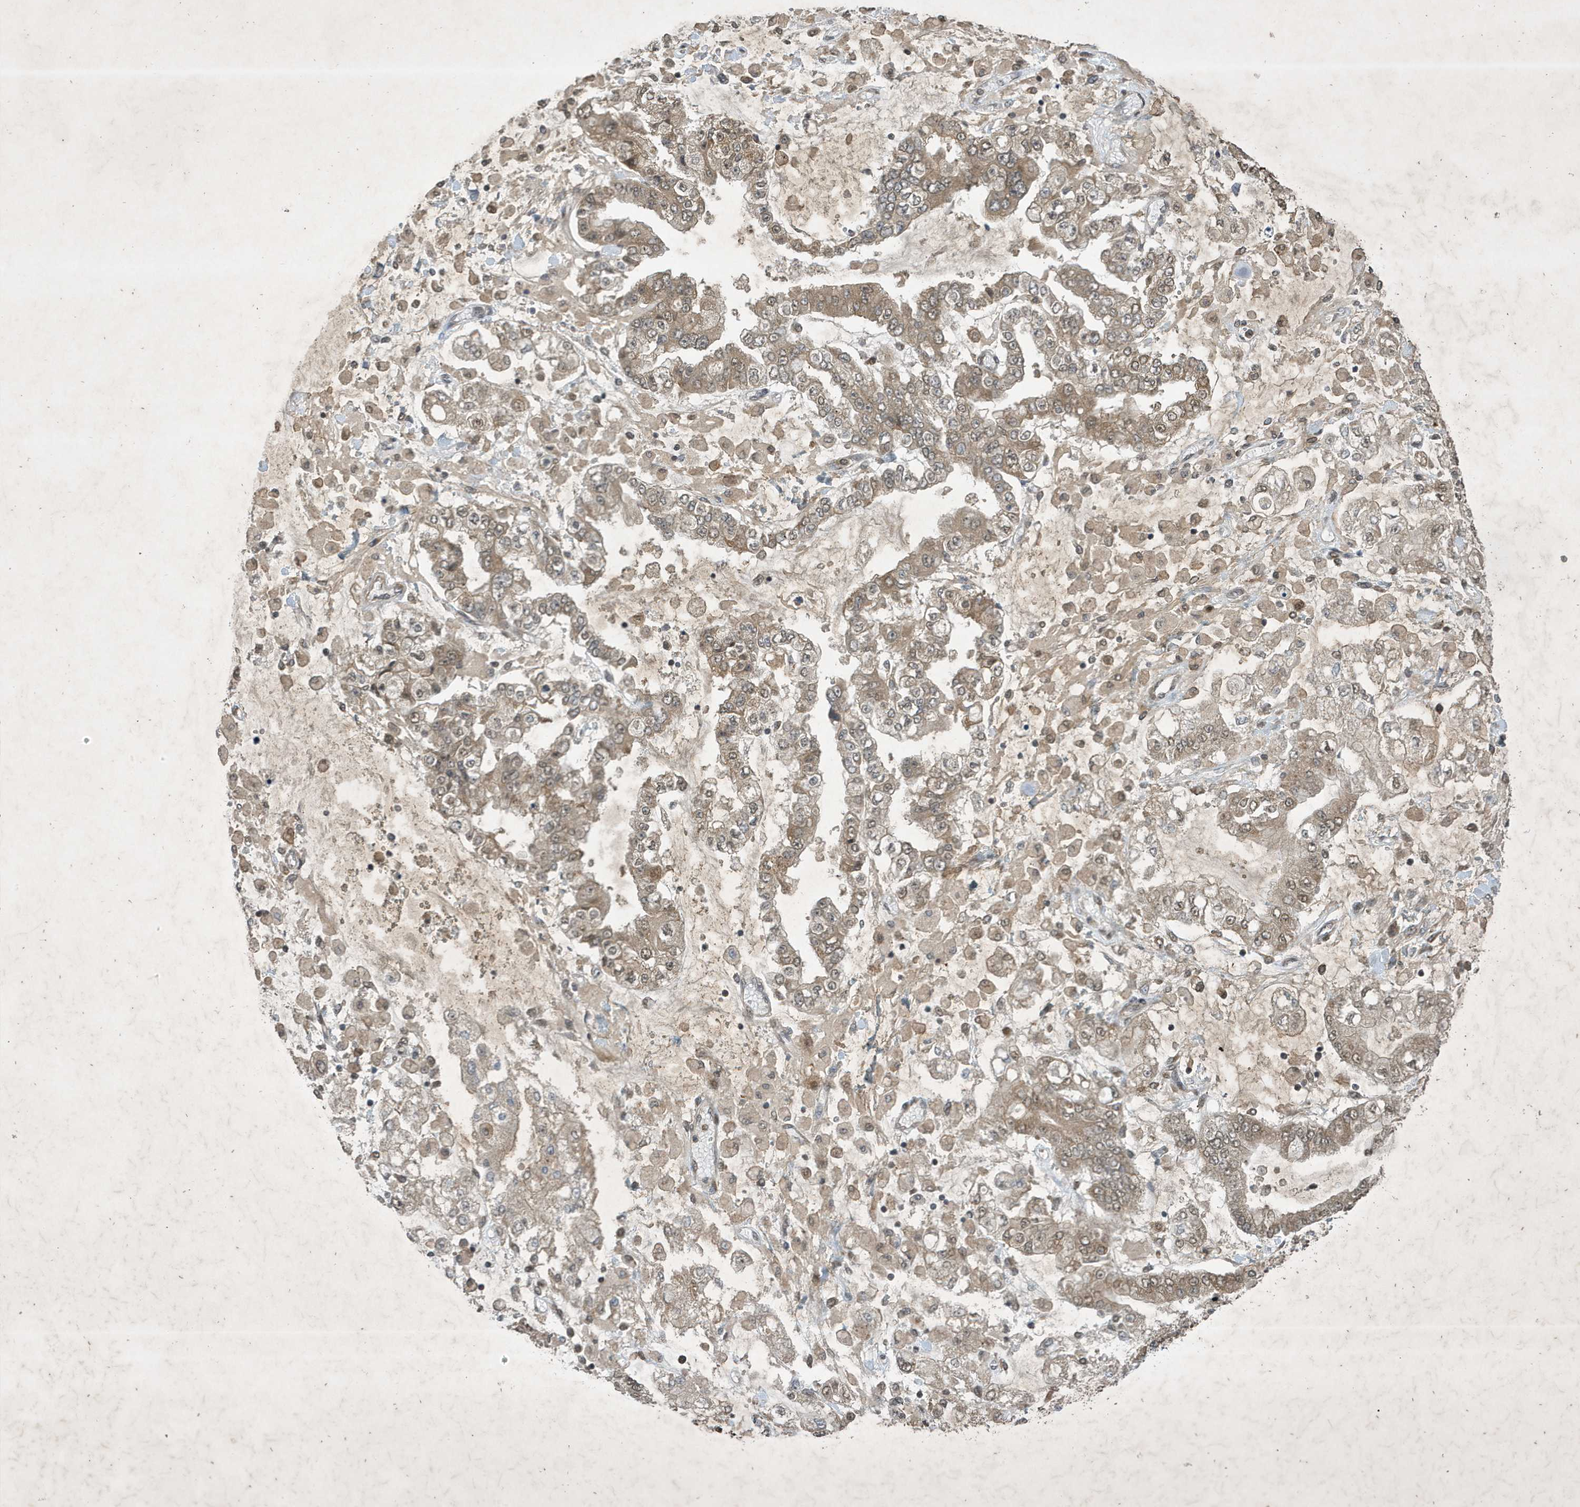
{"staining": {"intensity": "weak", "quantity": ">75%", "location": "cytoplasmic/membranous"}, "tissue": "stomach cancer", "cell_type": "Tumor cells", "image_type": "cancer", "snomed": [{"axis": "morphology", "description": "Normal tissue, NOS"}, {"axis": "morphology", "description": "Adenocarcinoma, NOS"}, {"axis": "topography", "description": "Stomach, upper"}, {"axis": "topography", "description": "Stomach"}], "caption": "Weak cytoplasmic/membranous protein positivity is identified in about >75% of tumor cells in stomach cancer (adenocarcinoma). (brown staining indicates protein expression, while blue staining denotes nuclei).", "gene": "STX10", "patient": {"sex": "male", "age": 76}}